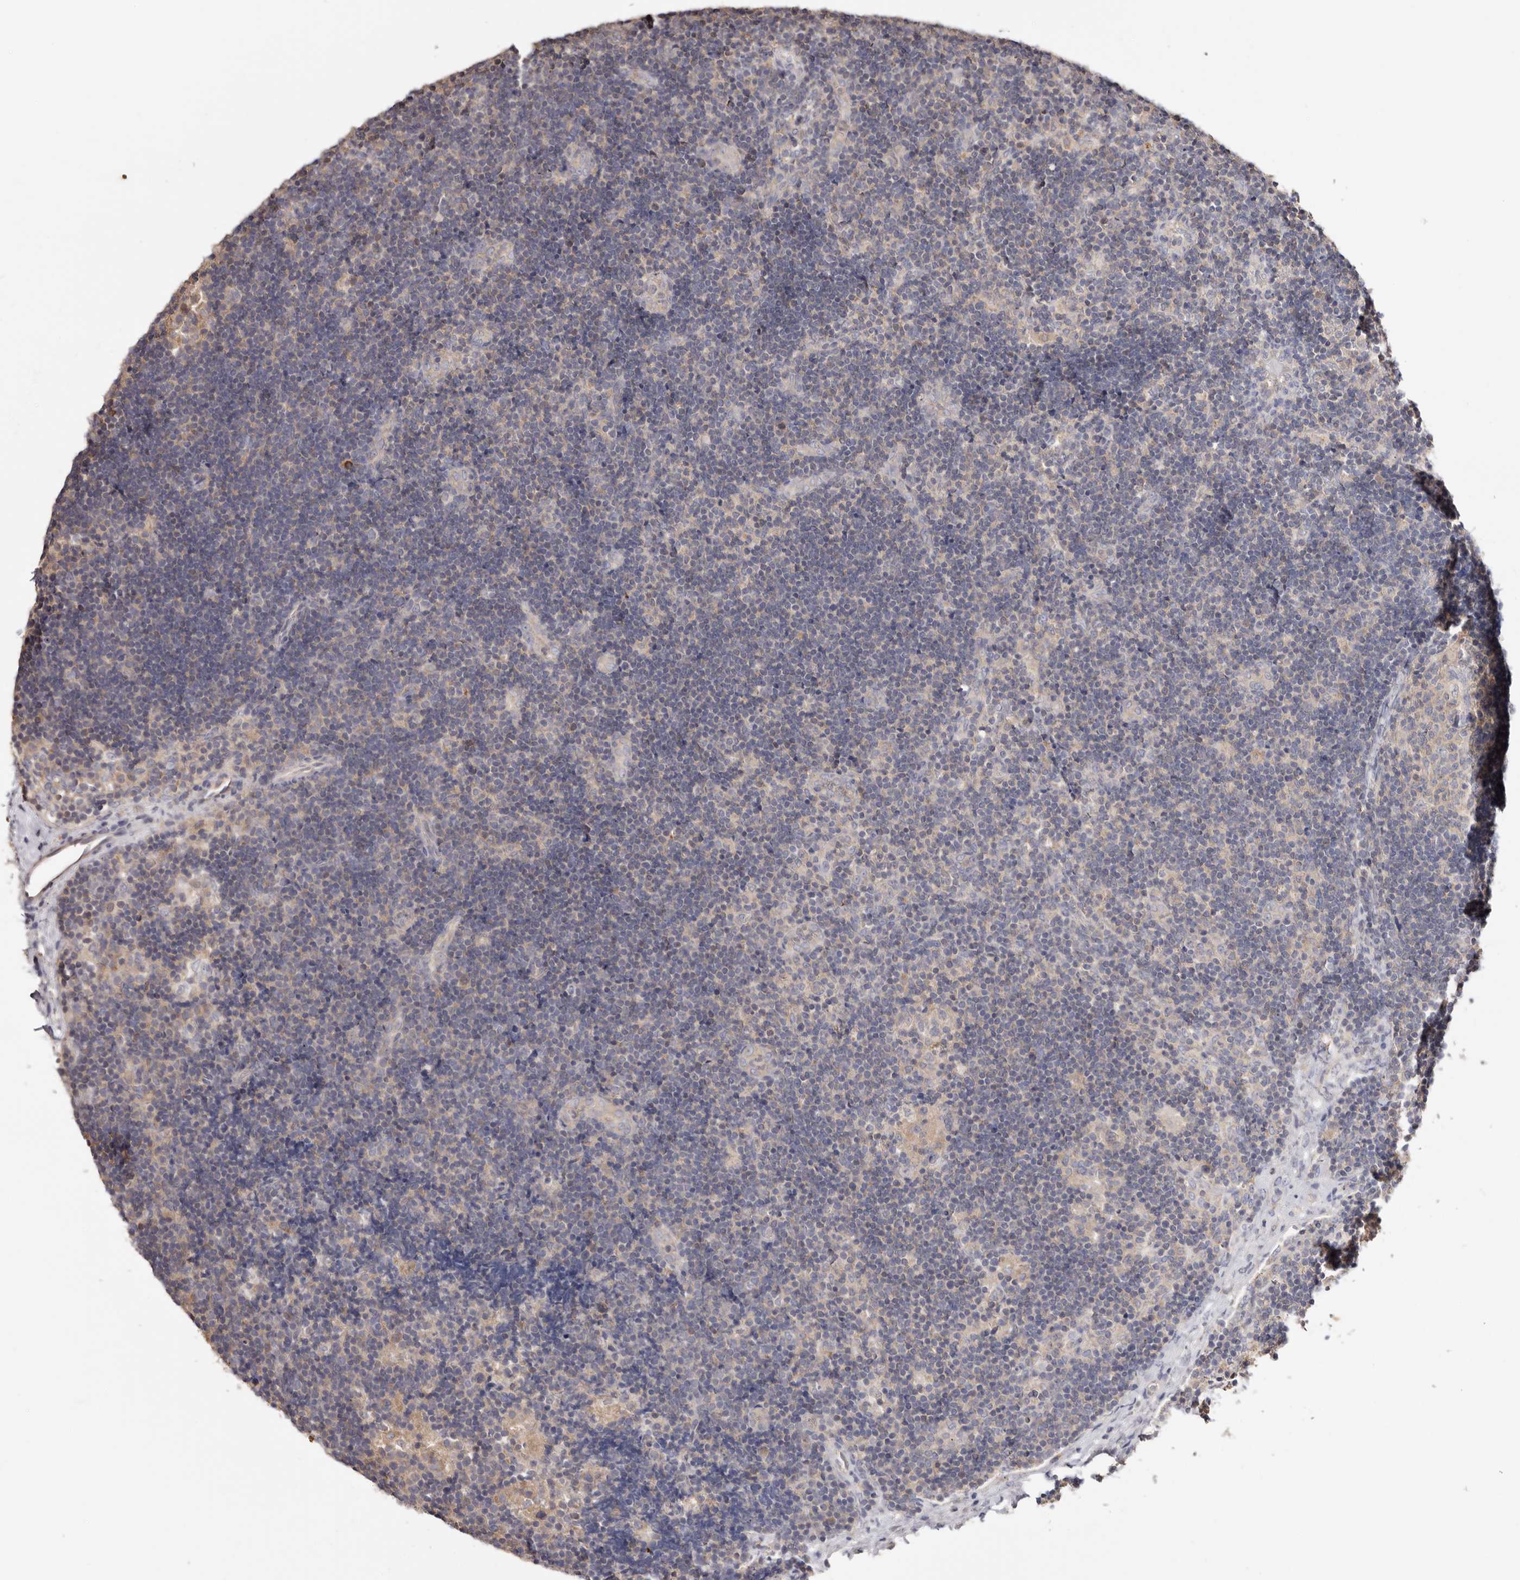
{"staining": {"intensity": "weak", "quantity": ">75%", "location": "cytoplasmic/membranous"}, "tissue": "lymph node", "cell_type": "Germinal center cells", "image_type": "normal", "snomed": [{"axis": "morphology", "description": "Normal tissue, NOS"}, {"axis": "topography", "description": "Lymph node"}], "caption": "The micrograph reveals staining of normal lymph node, revealing weak cytoplasmic/membranous protein positivity (brown color) within germinal center cells.", "gene": "S100A14", "patient": {"sex": "female", "age": 22}}